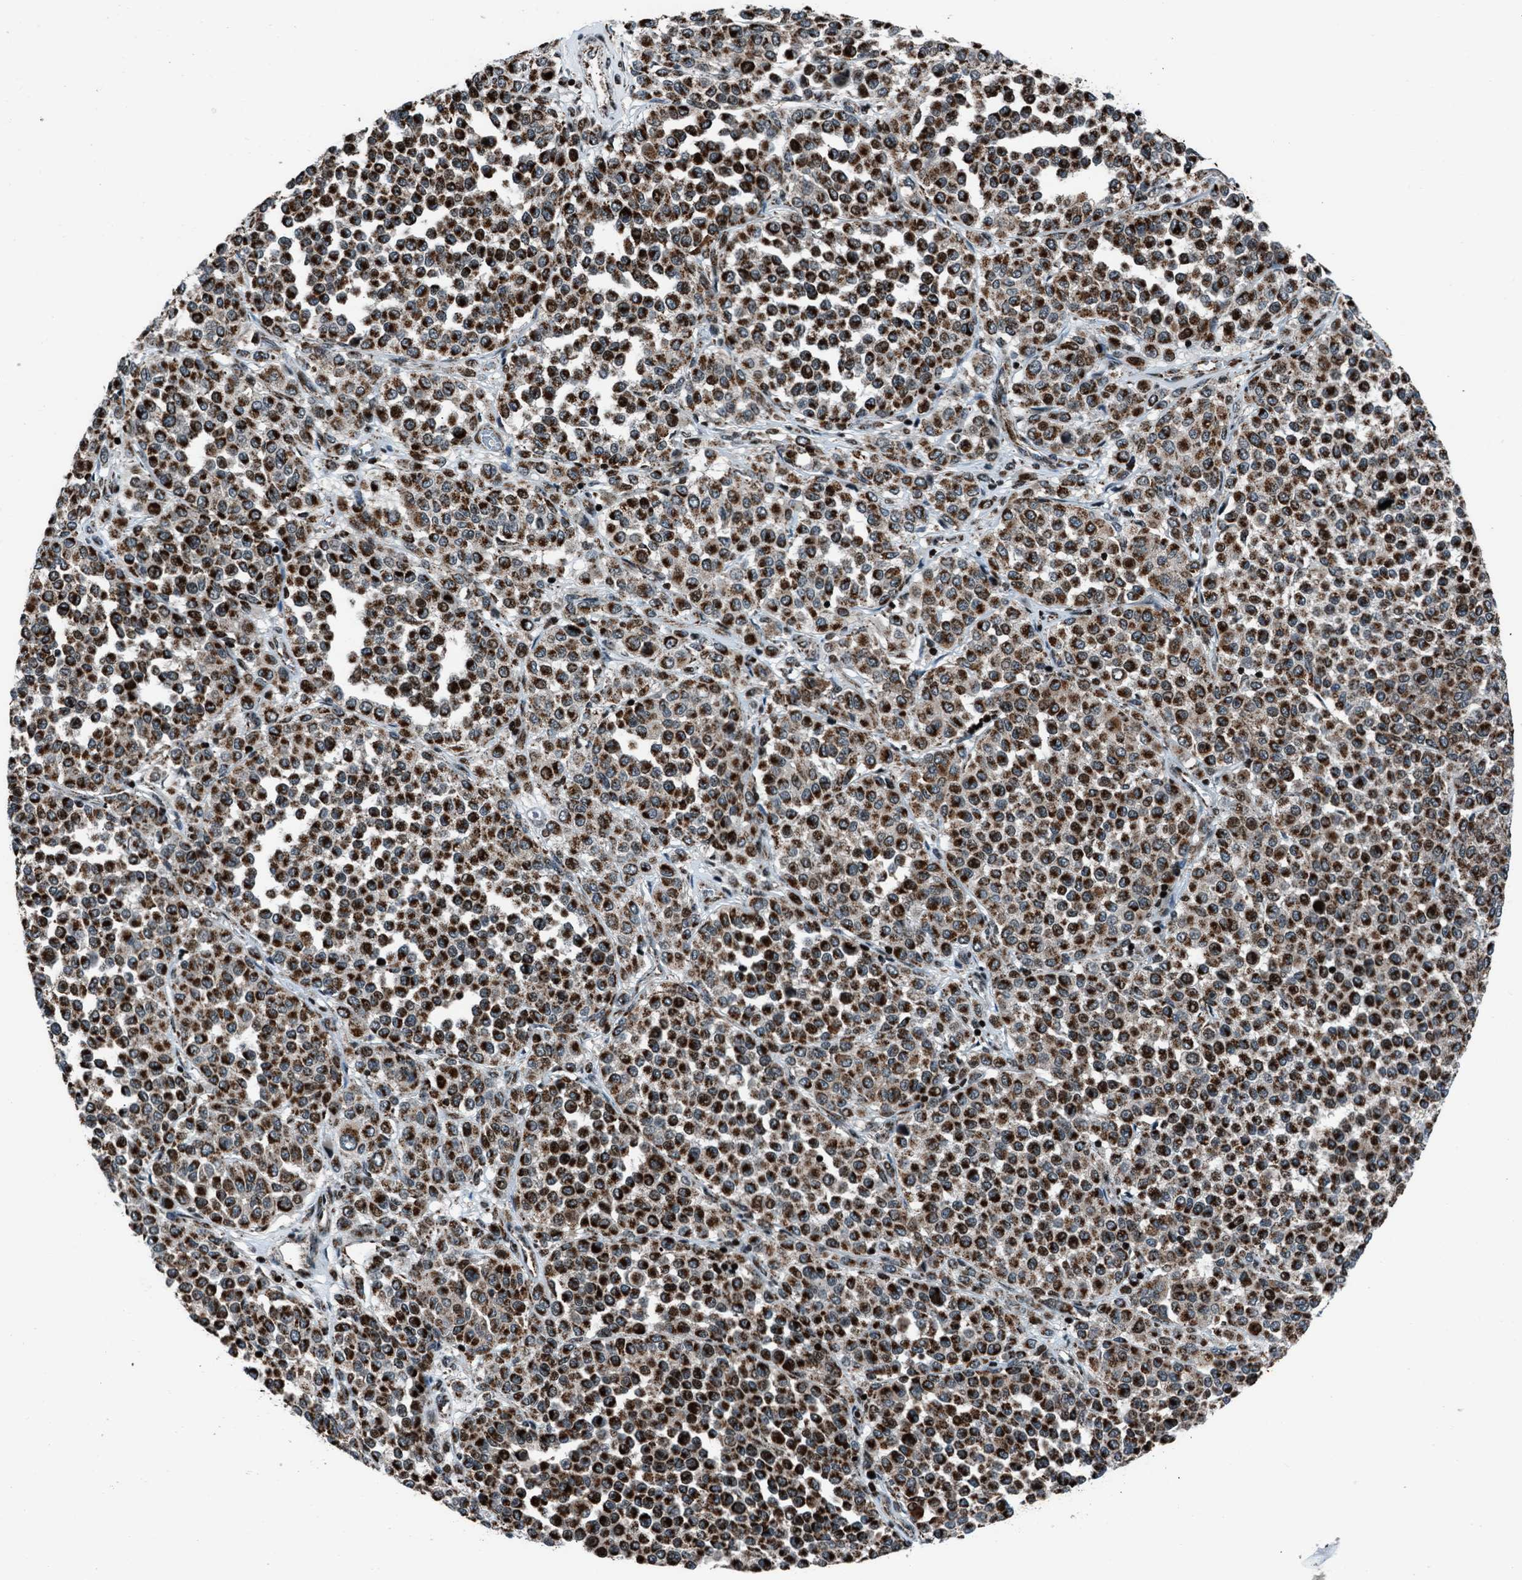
{"staining": {"intensity": "strong", "quantity": ">75%", "location": "cytoplasmic/membranous"}, "tissue": "melanoma", "cell_type": "Tumor cells", "image_type": "cancer", "snomed": [{"axis": "morphology", "description": "Malignant melanoma, Metastatic site"}, {"axis": "topography", "description": "Pancreas"}], "caption": "Immunohistochemical staining of melanoma displays high levels of strong cytoplasmic/membranous protein staining in about >75% of tumor cells.", "gene": "MORC3", "patient": {"sex": "female", "age": 30}}